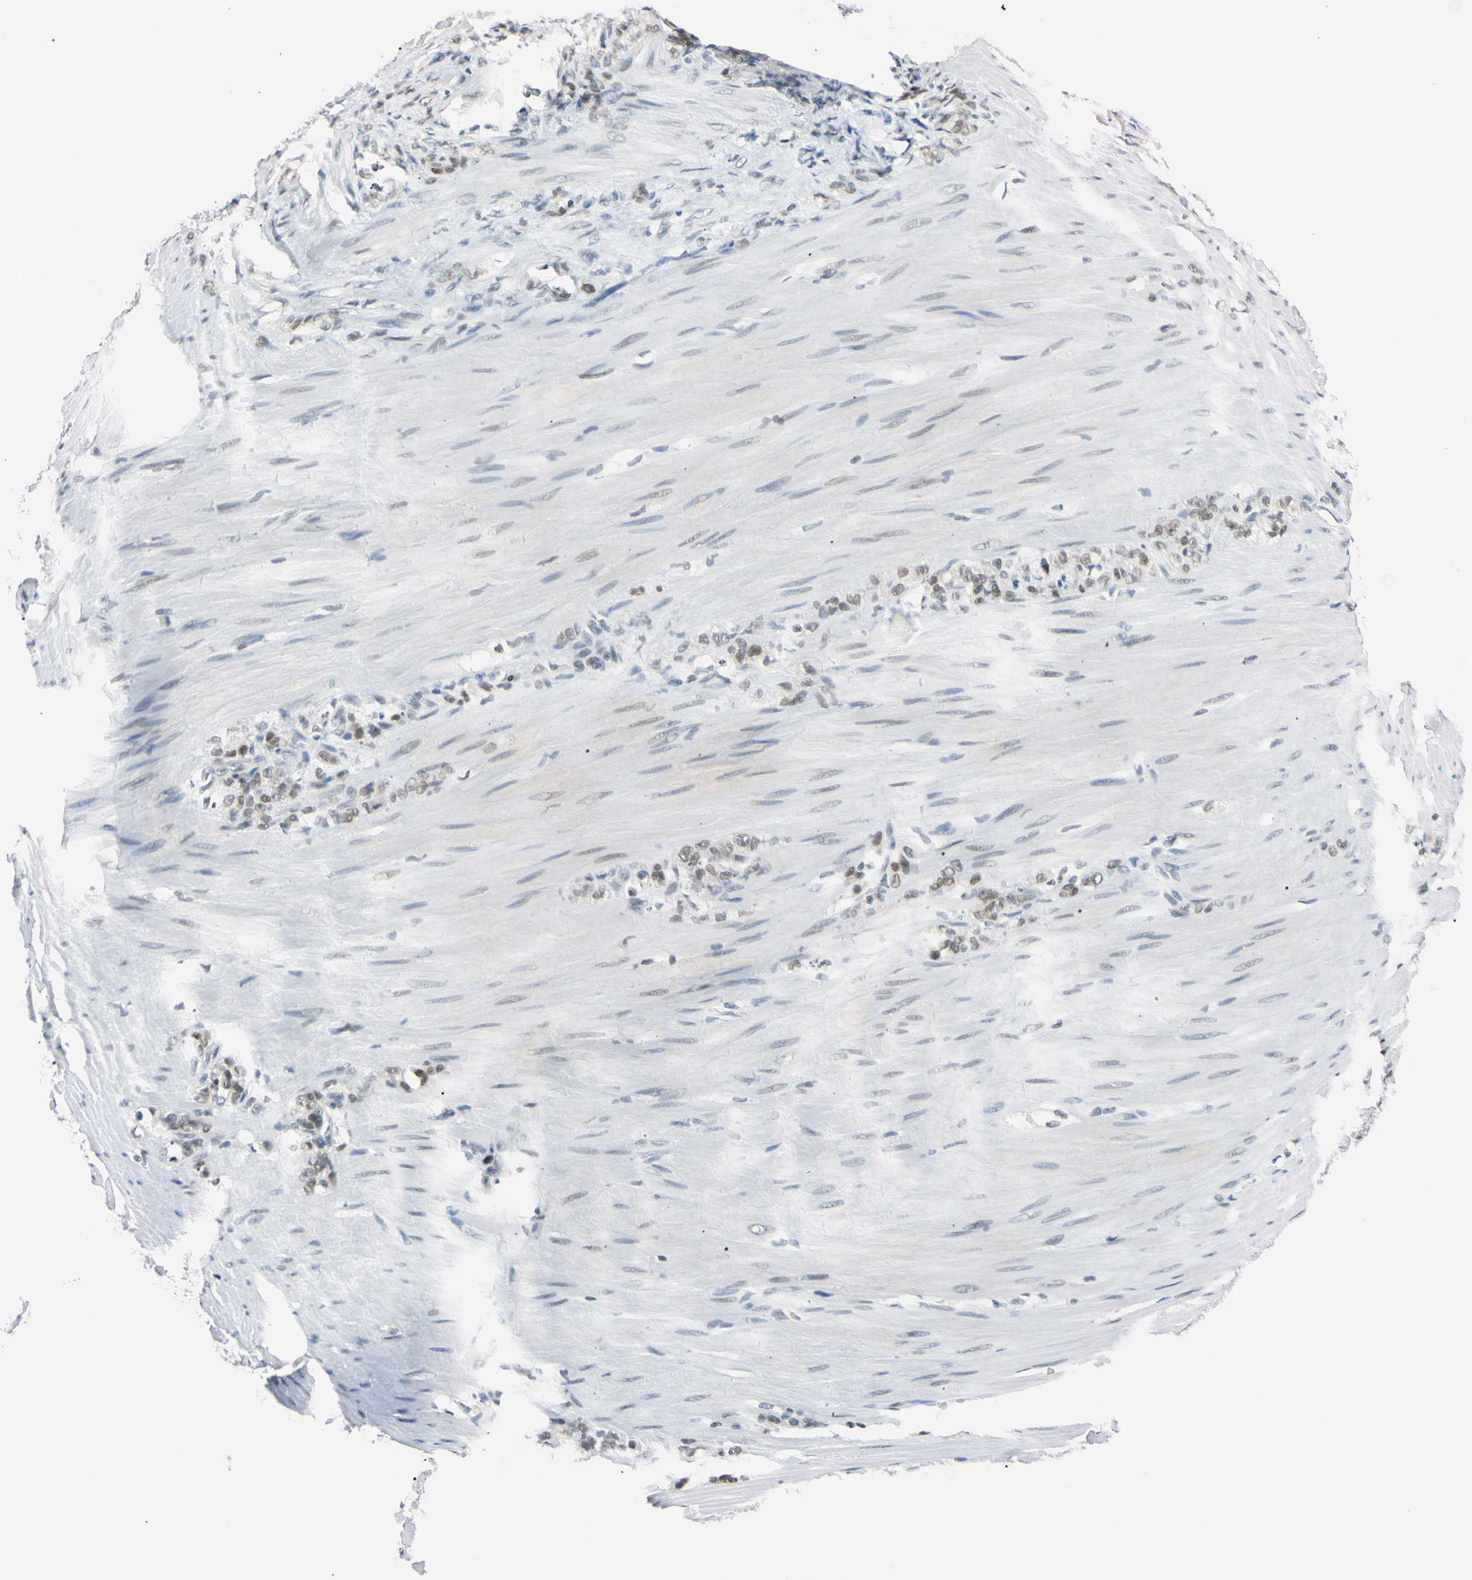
{"staining": {"intensity": "weak", "quantity": "25%-75%", "location": "nuclear"}, "tissue": "stomach cancer", "cell_type": "Tumor cells", "image_type": "cancer", "snomed": [{"axis": "morphology", "description": "Adenocarcinoma, NOS"}, {"axis": "topography", "description": "Stomach"}], "caption": "IHC photomicrograph of adenocarcinoma (stomach) stained for a protein (brown), which reveals low levels of weak nuclear expression in about 25%-75% of tumor cells.", "gene": "C1orf174", "patient": {"sex": "male", "age": 82}}